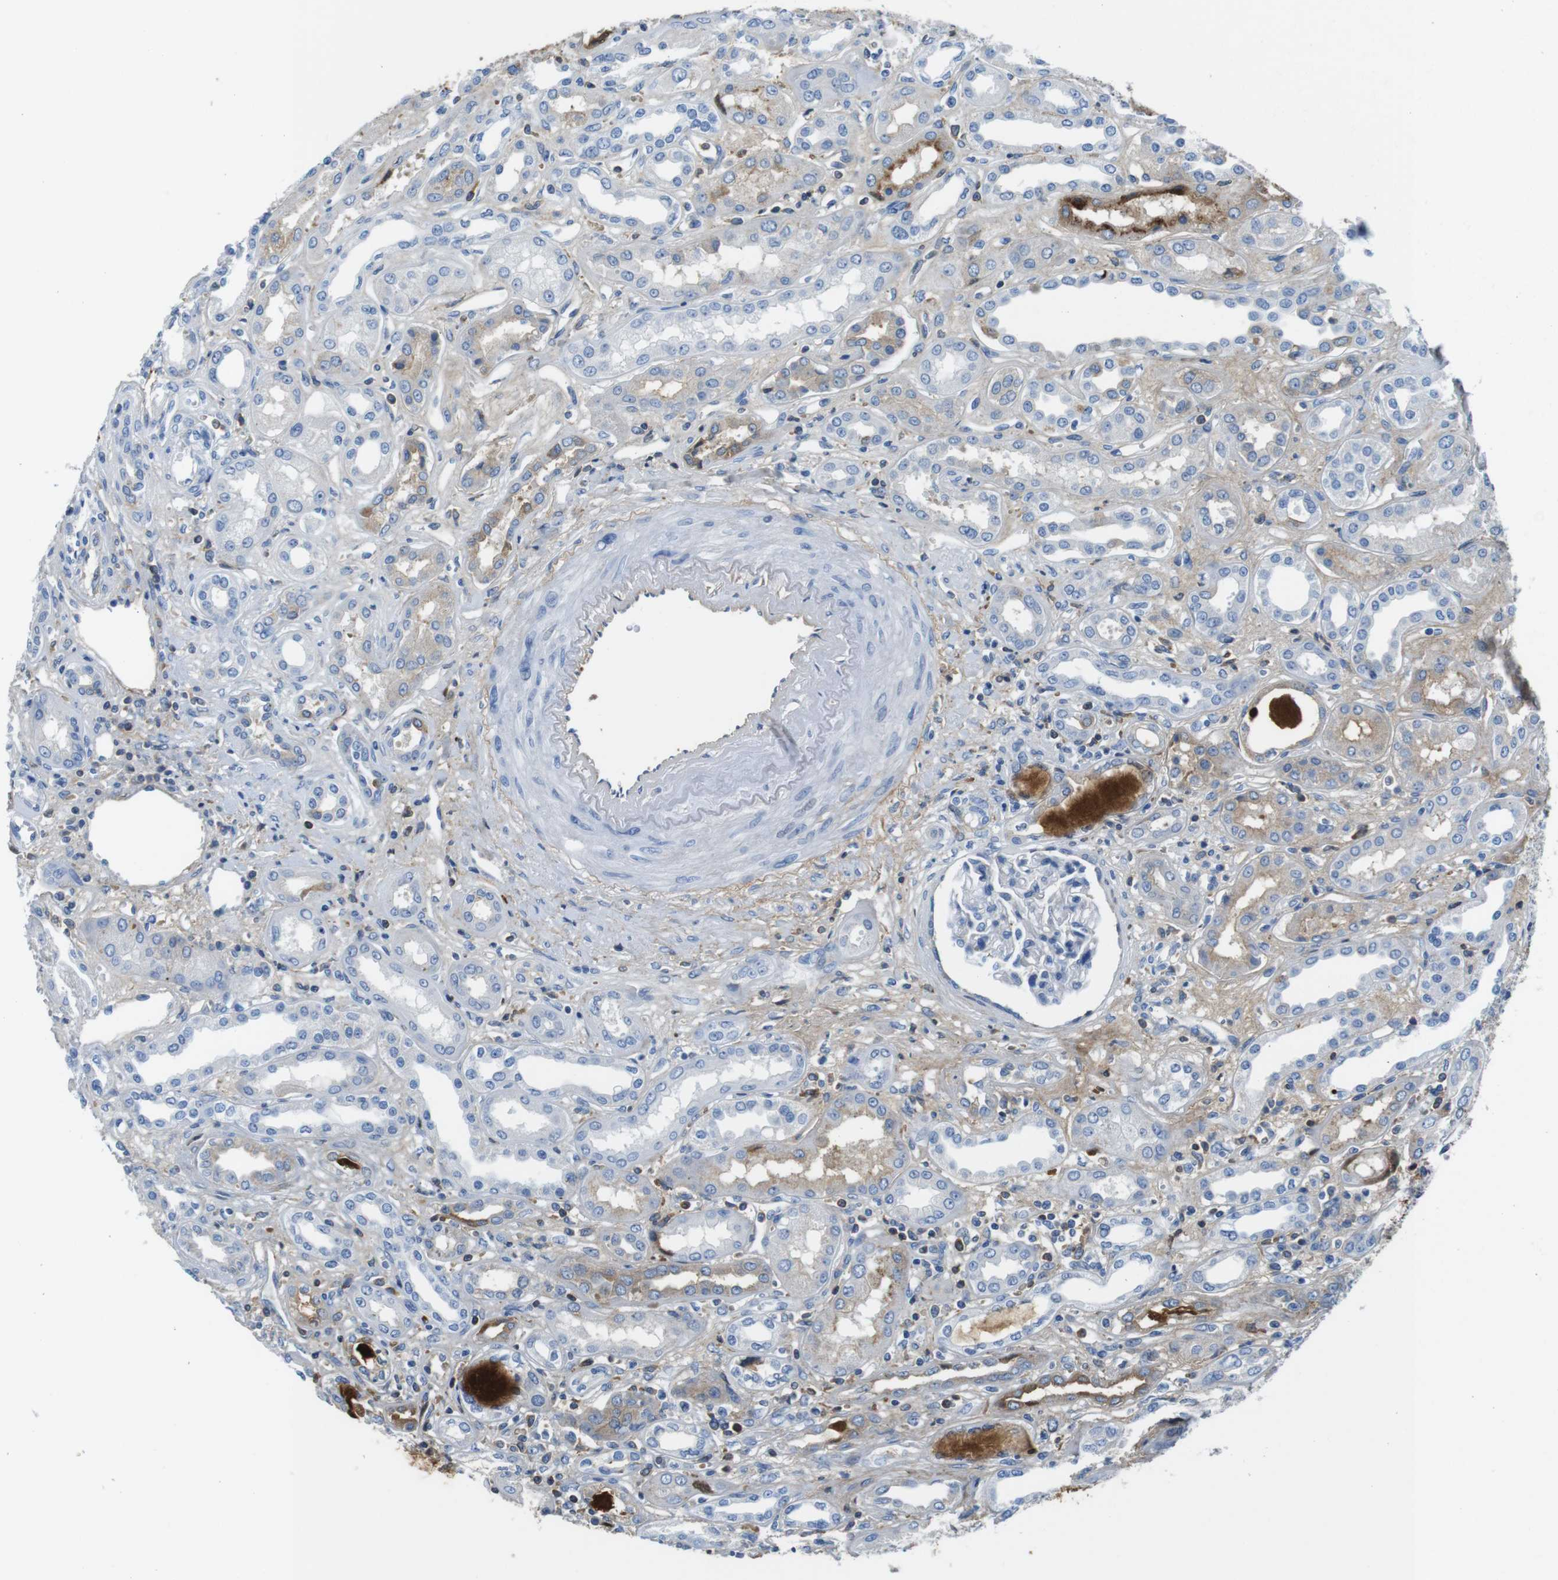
{"staining": {"intensity": "negative", "quantity": "none", "location": "none"}, "tissue": "kidney", "cell_type": "Cells in glomeruli", "image_type": "normal", "snomed": [{"axis": "morphology", "description": "Normal tissue, NOS"}, {"axis": "topography", "description": "Kidney"}], "caption": "Cells in glomeruli show no significant protein positivity in unremarkable kidney. (DAB (3,3'-diaminobenzidine) immunohistochemistry (IHC), high magnification).", "gene": "IGKC", "patient": {"sex": "male", "age": 59}}